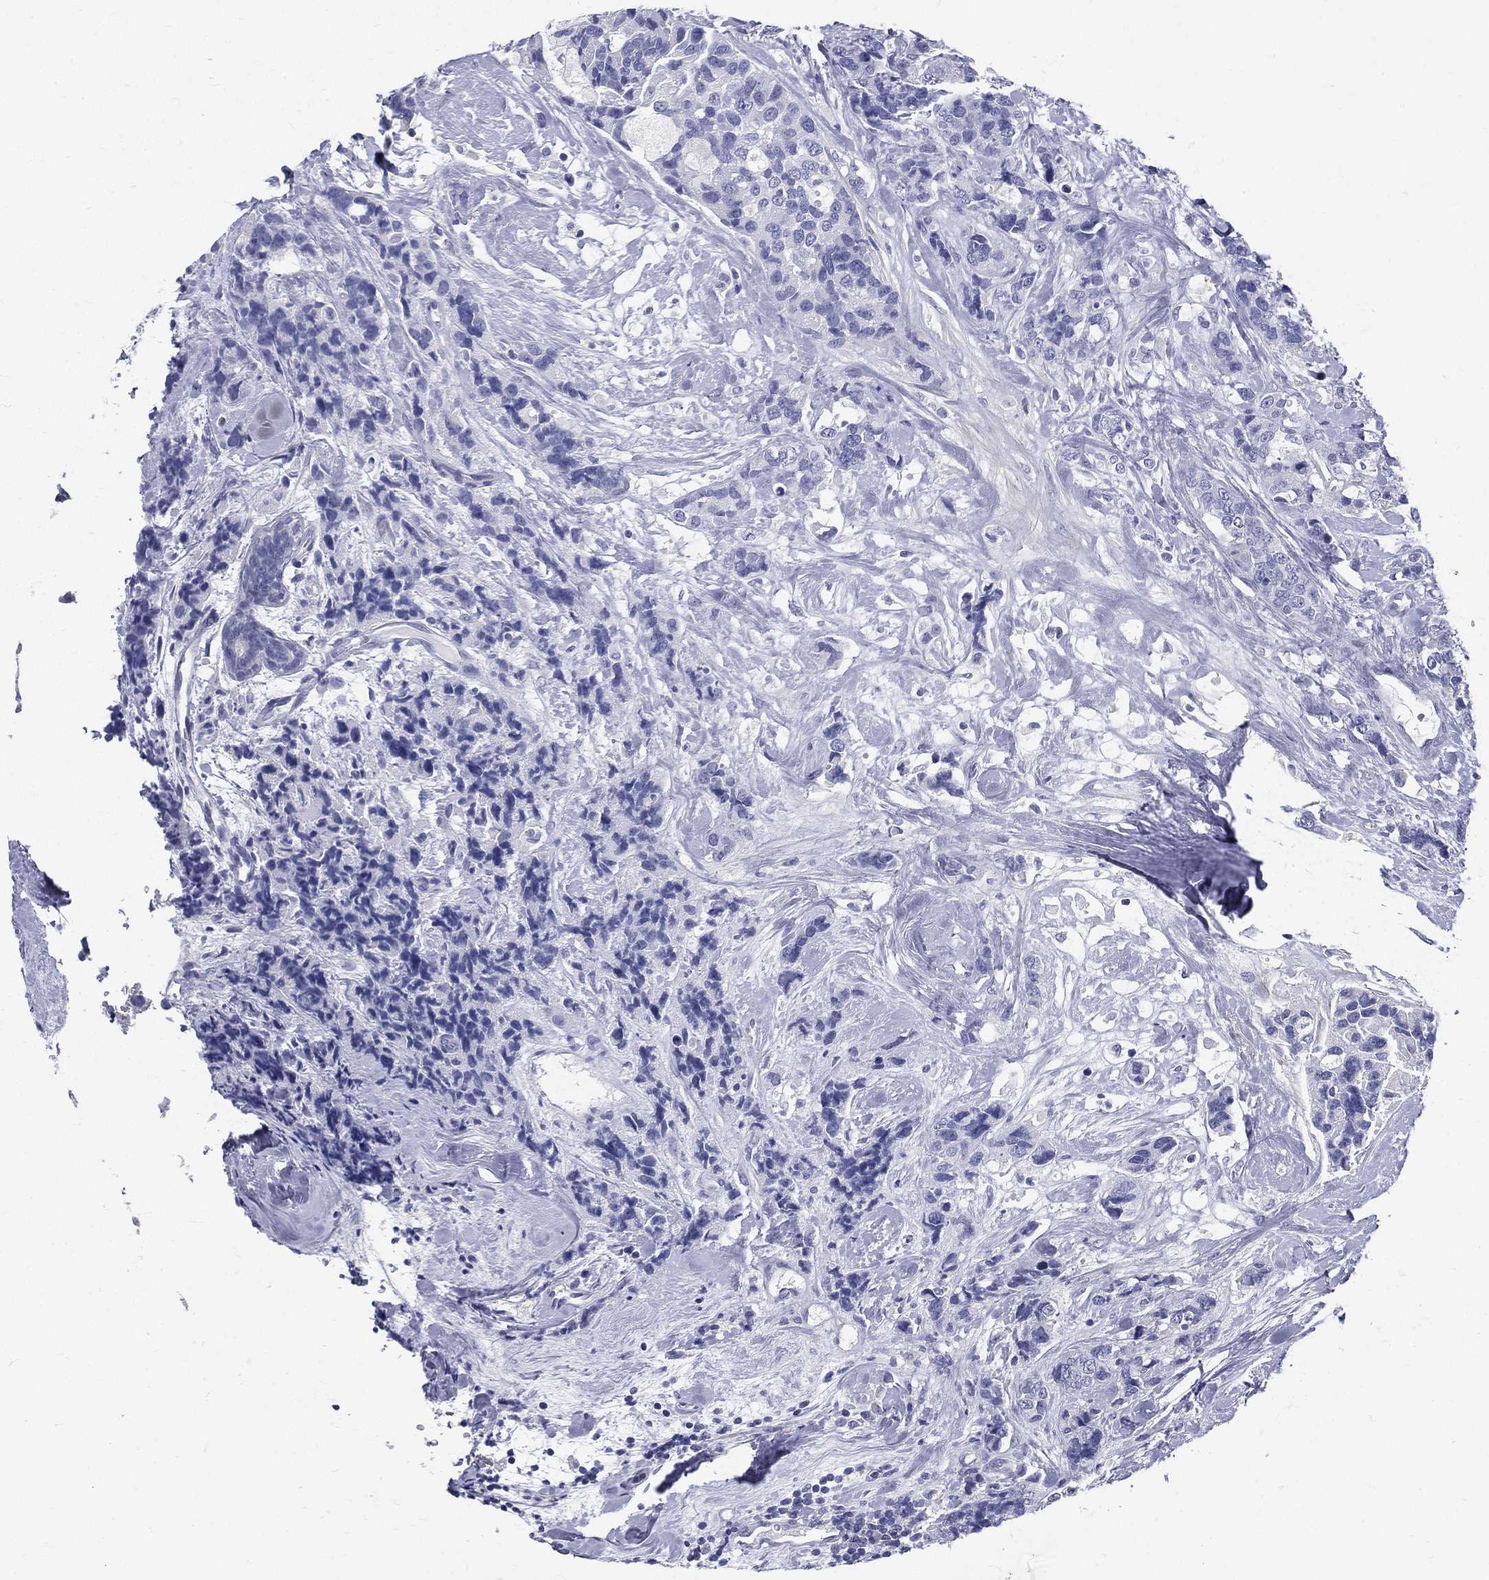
{"staining": {"intensity": "negative", "quantity": "none", "location": "none"}, "tissue": "breast cancer", "cell_type": "Tumor cells", "image_type": "cancer", "snomed": [{"axis": "morphology", "description": "Lobular carcinoma"}, {"axis": "topography", "description": "Breast"}], "caption": "Immunohistochemical staining of human breast lobular carcinoma demonstrates no significant positivity in tumor cells. (Brightfield microscopy of DAB (3,3'-diaminobenzidine) immunohistochemistry at high magnification).", "gene": "ETNPPL", "patient": {"sex": "female", "age": 59}}